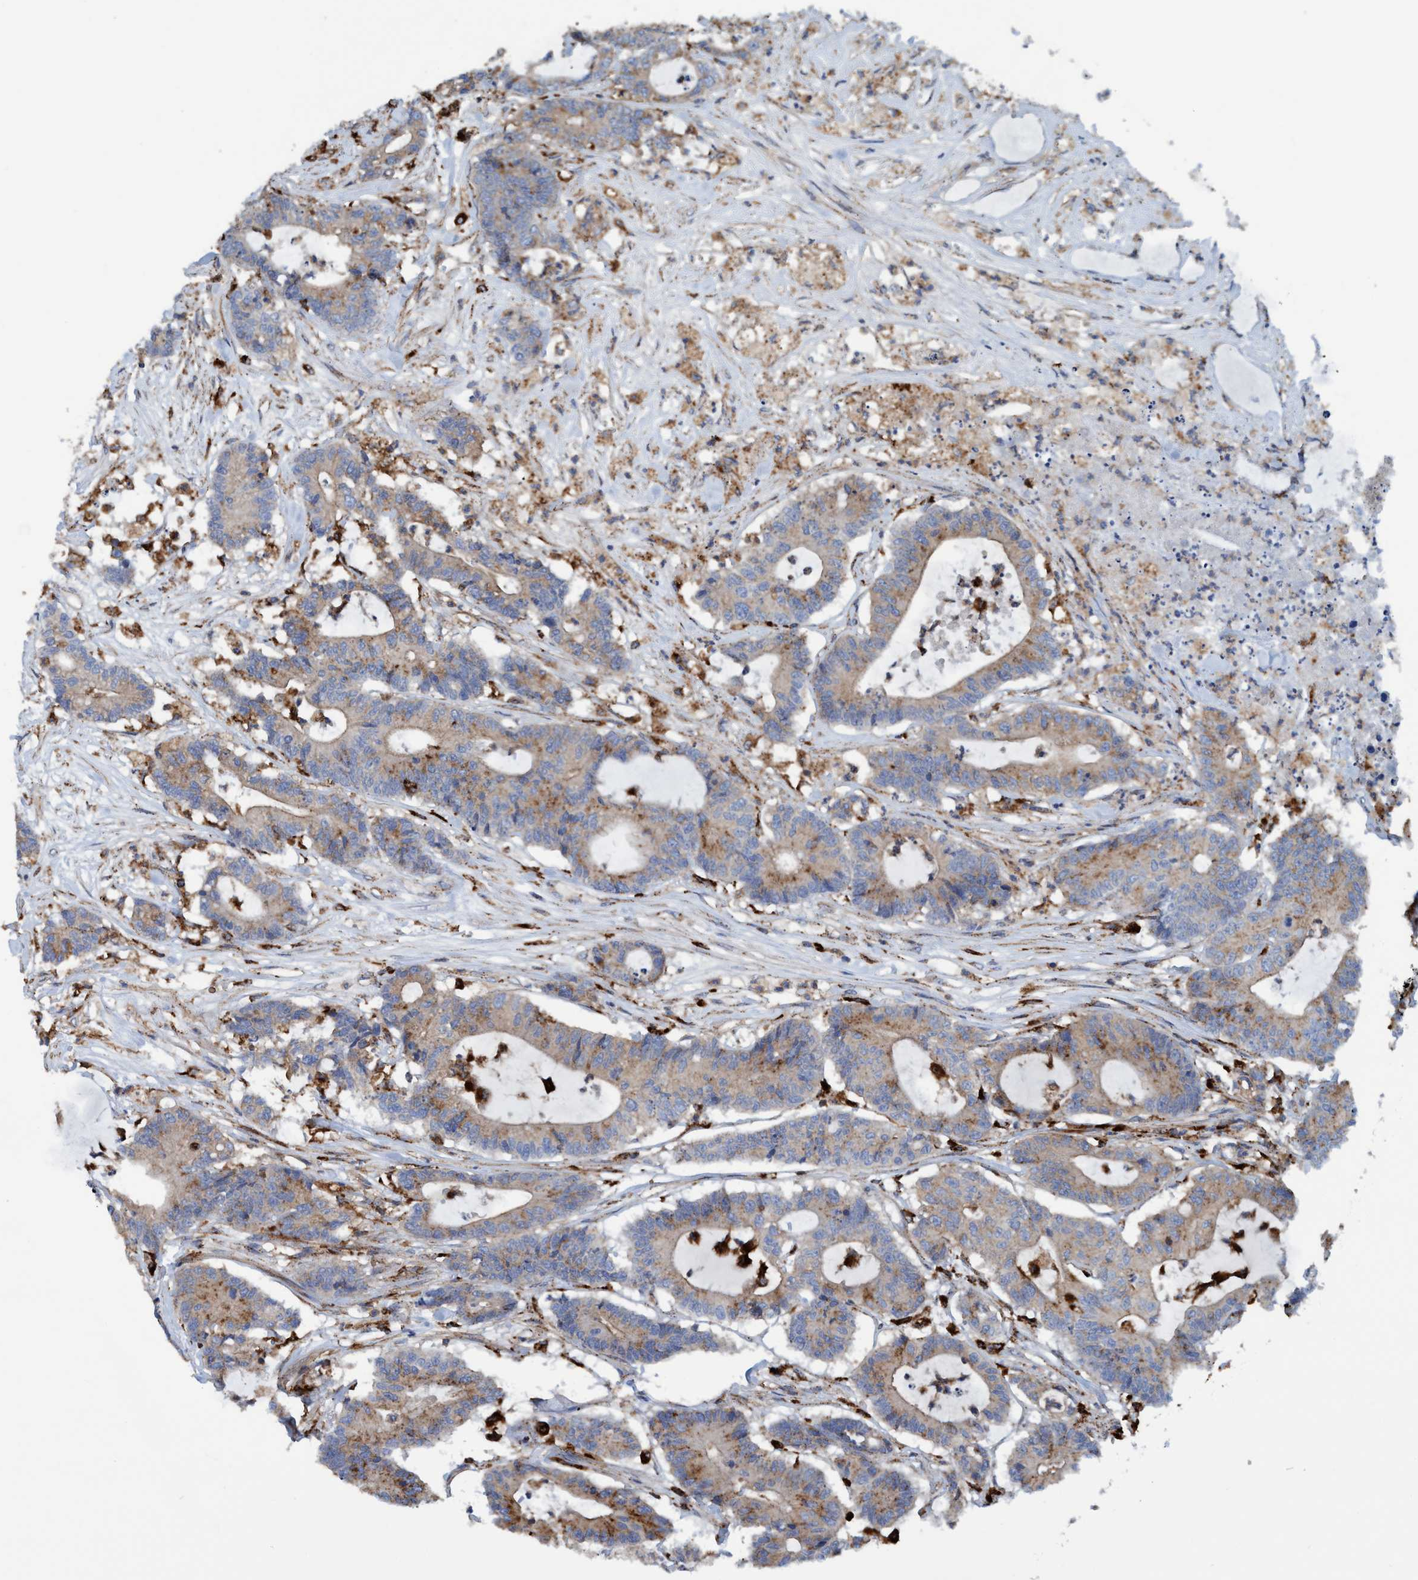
{"staining": {"intensity": "moderate", "quantity": "25%-75%", "location": "cytoplasmic/membranous"}, "tissue": "colorectal cancer", "cell_type": "Tumor cells", "image_type": "cancer", "snomed": [{"axis": "morphology", "description": "Adenocarcinoma, NOS"}, {"axis": "topography", "description": "Colon"}], "caption": "A high-resolution image shows immunohistochemistry staining of colorectal cancer, which shows moderate cytoplasmic/membranous positivity in approximately 25%-75% of tumor cells.", "gene": "TRIM65", "patient": {"sex": "female", "age": 84}}